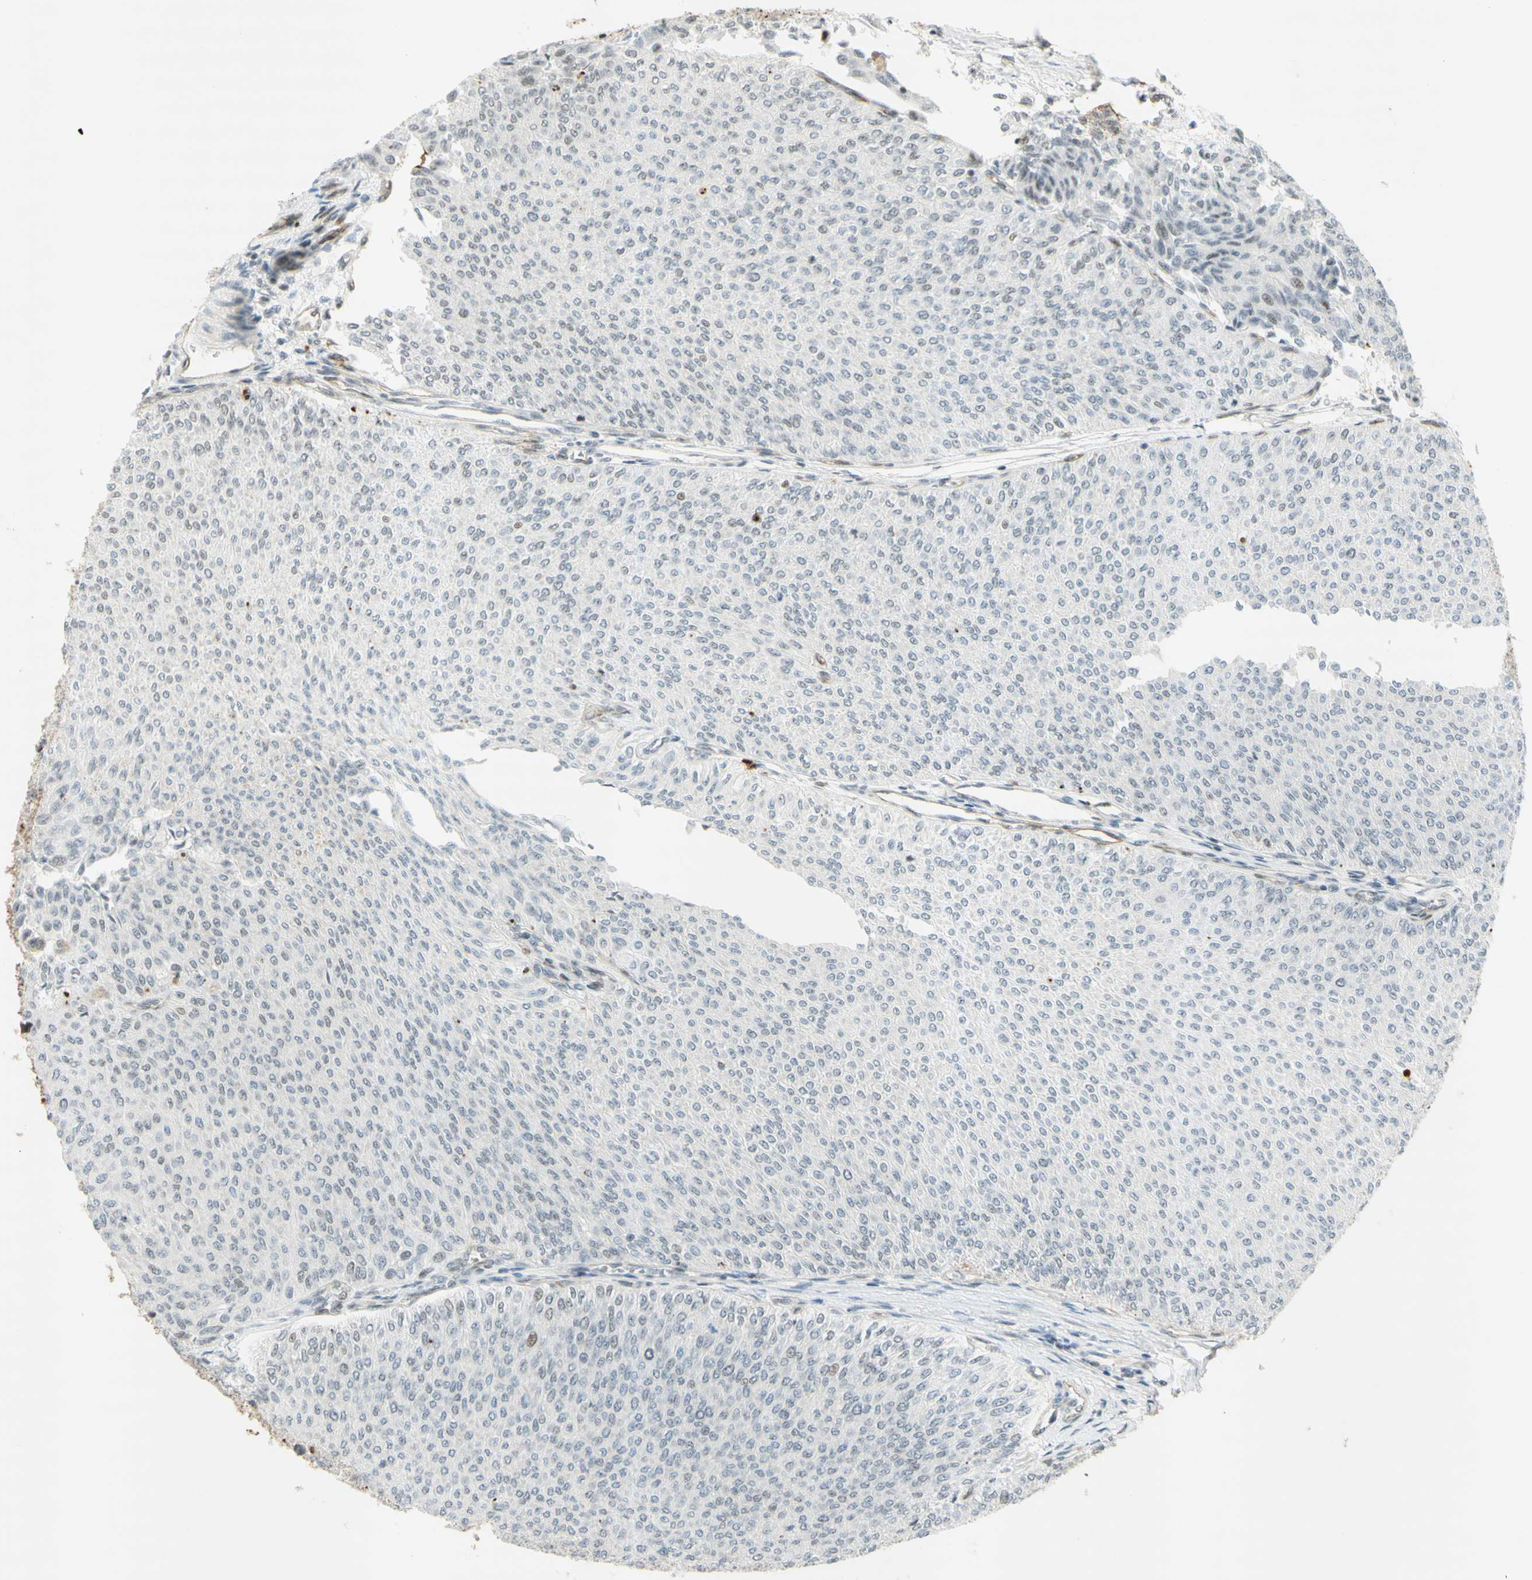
{"staining": {"intensity": "moderate", "quantity": "<25%", "location": "nuclear"}, "tissue": "urothelial cancer", "cell_type": "Tumor cells", "image_type": "cancer", "snomed": [{"axis": "morphology", "description": "Urothelial carcinoma, Low grade"}, {"axis": "topography", "description": "Urinary bladder"}], "caption": "Immunohistochemistry micrograph of human urothelial cancer stained for a protein (brown), which displays low levels of moderate nuclear positivity in about <25% of tumor cells.", "gene": "IRF1", "patient": {"sex": "male", "age": 78}}